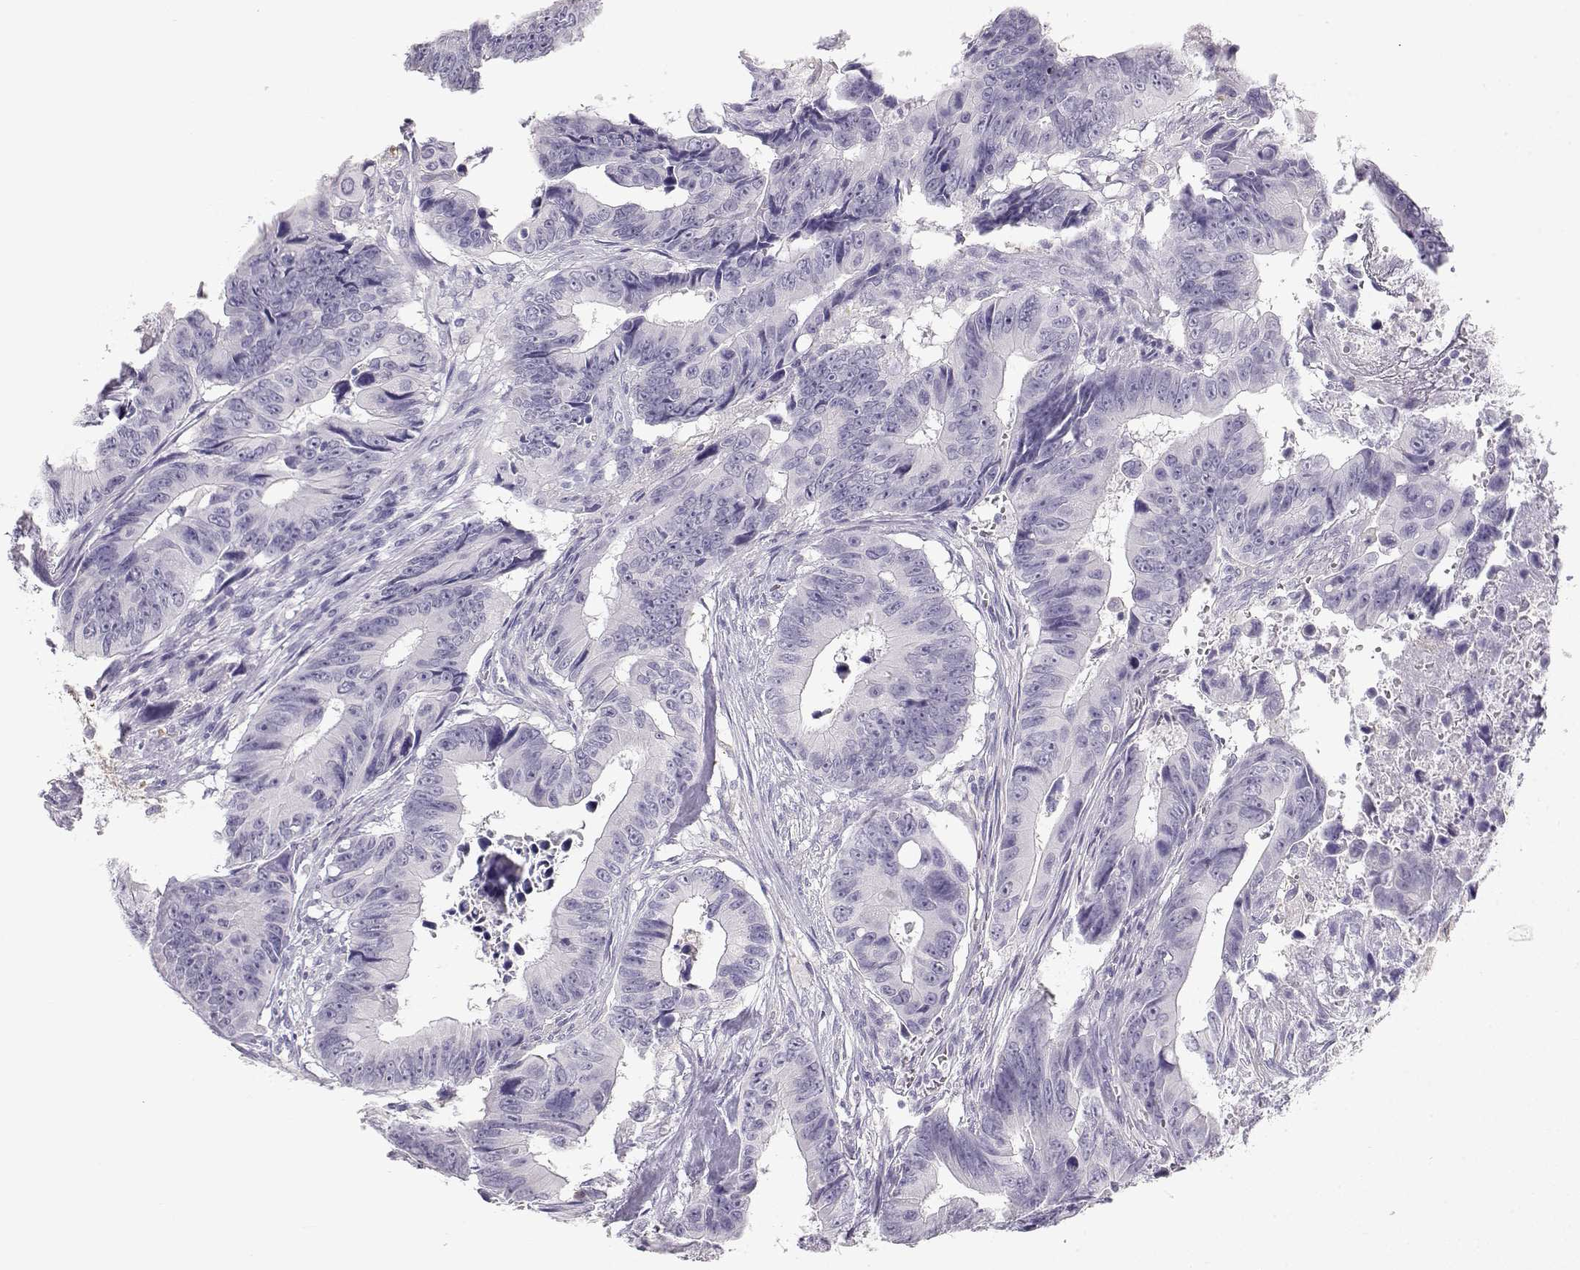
{"staining": {"intensity": "negative", "quantity": "none", "location": "none"}, "tissue": "colorectal cancer", "cell_type": "Tumor cells", "image_type": "cancer", "snomed": [{"axis": "morphology", "description": "Adenocarcinoma, NOS"}, {"axis": "topography", "description": "Colon"}], "caption": "Colorectal adenocarcinoma was stained to show a protein in brown. There is no significant positivity in tumor cells. (Stains: DAB IHC with hematoxylin counter stain, Microscopy: brightfield microscopy at high magnification).", "gene": "NUTM1", "patient": {"sex": "female", "age": 87}}